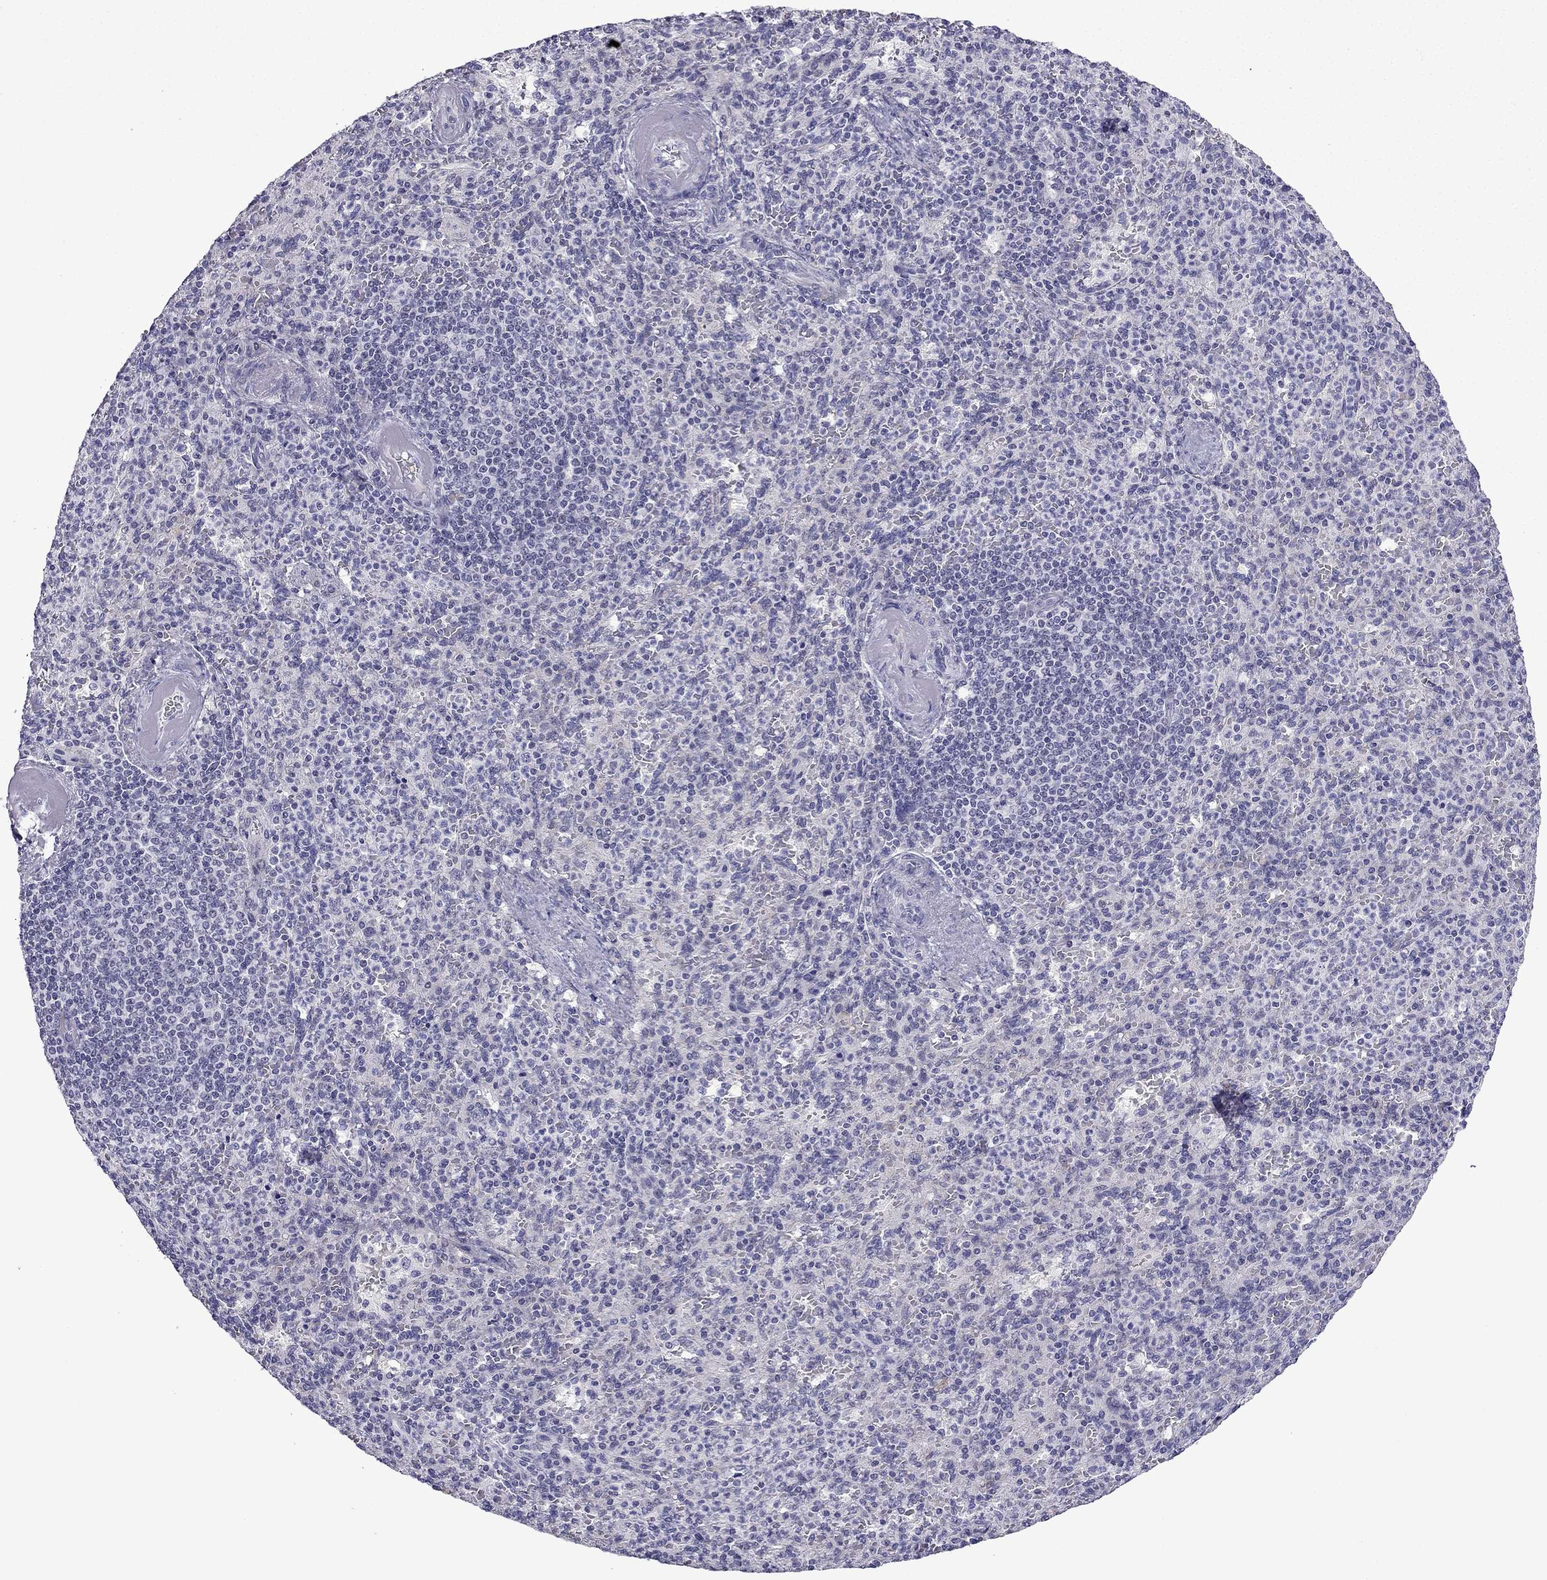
{"staining": {"intensity": "negative", "quantity": "none", "location": "none"}, "tissue": "spleen", "cell_type": "Cells in red pulp", "image_type": "normal", "snomed": [{"axis": "morphology", "description": "Normal tissue, NOS"}, {"axis": "topography", "description": "Spleen"}], "caption": "Protein analysis of normal spleen demonstrates no significant staining in cells in red pulp. Nuclei are stained in blue.", "gene": "POM121L12", "patient": {"sex": "female", "age": 74}}